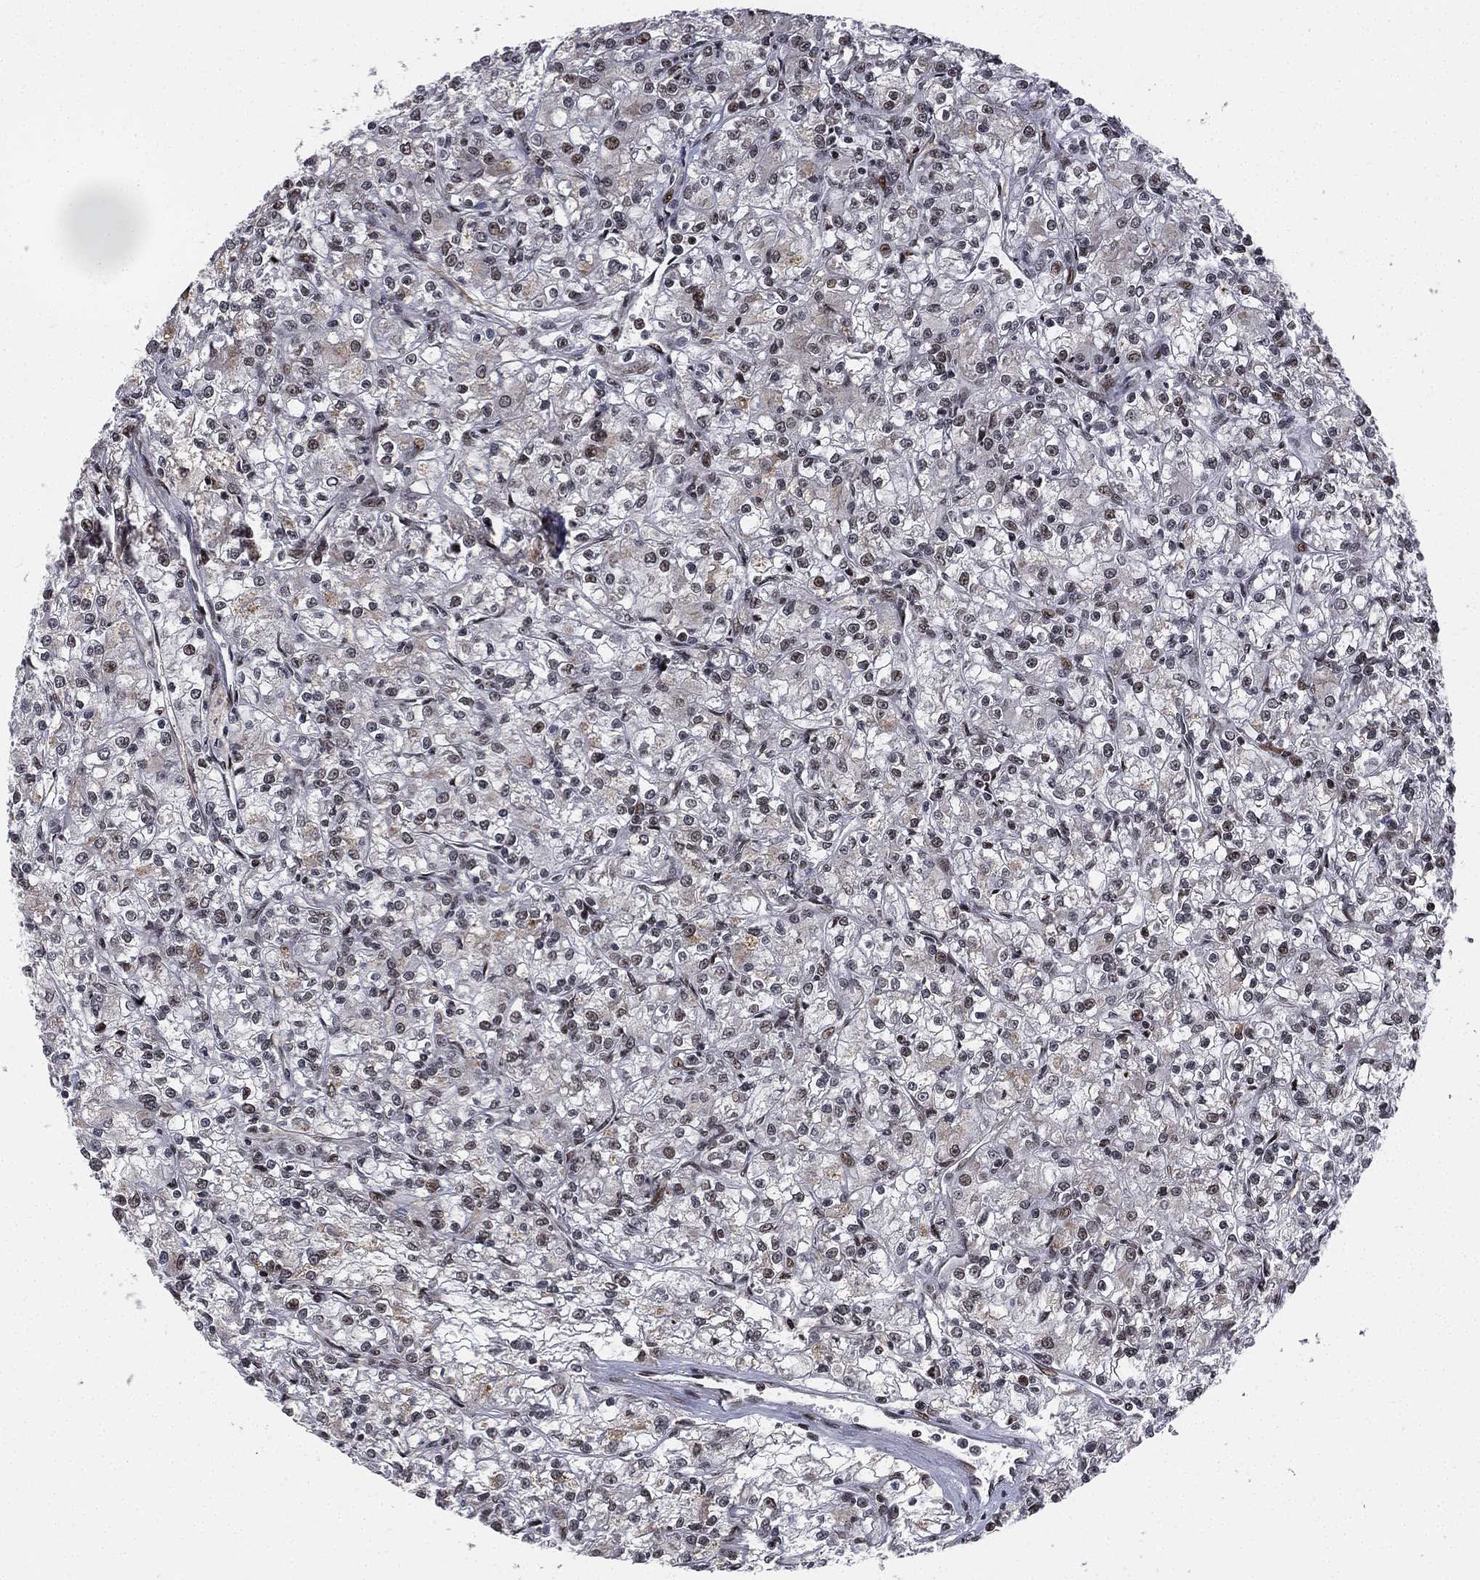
{"staining": {"intensity": "strong", "quantity": "25%-75%", "location": "nuclear"}, "tissue": "renal cancer", "cell_type": "Tumor cells", "image_type": "cancer", "snomed": [{"axis": "morphology", "description": "Adenocarcinoma, NOS"}, {"axis": "topography", "description": "Kidney"}], "caption": "An image of renal adenocarcinoma stained for a protein displays strong nuclear brown staining in tumor cells.", "gene": "RTF1", "patient": {"sex": "female", "age": 59}}